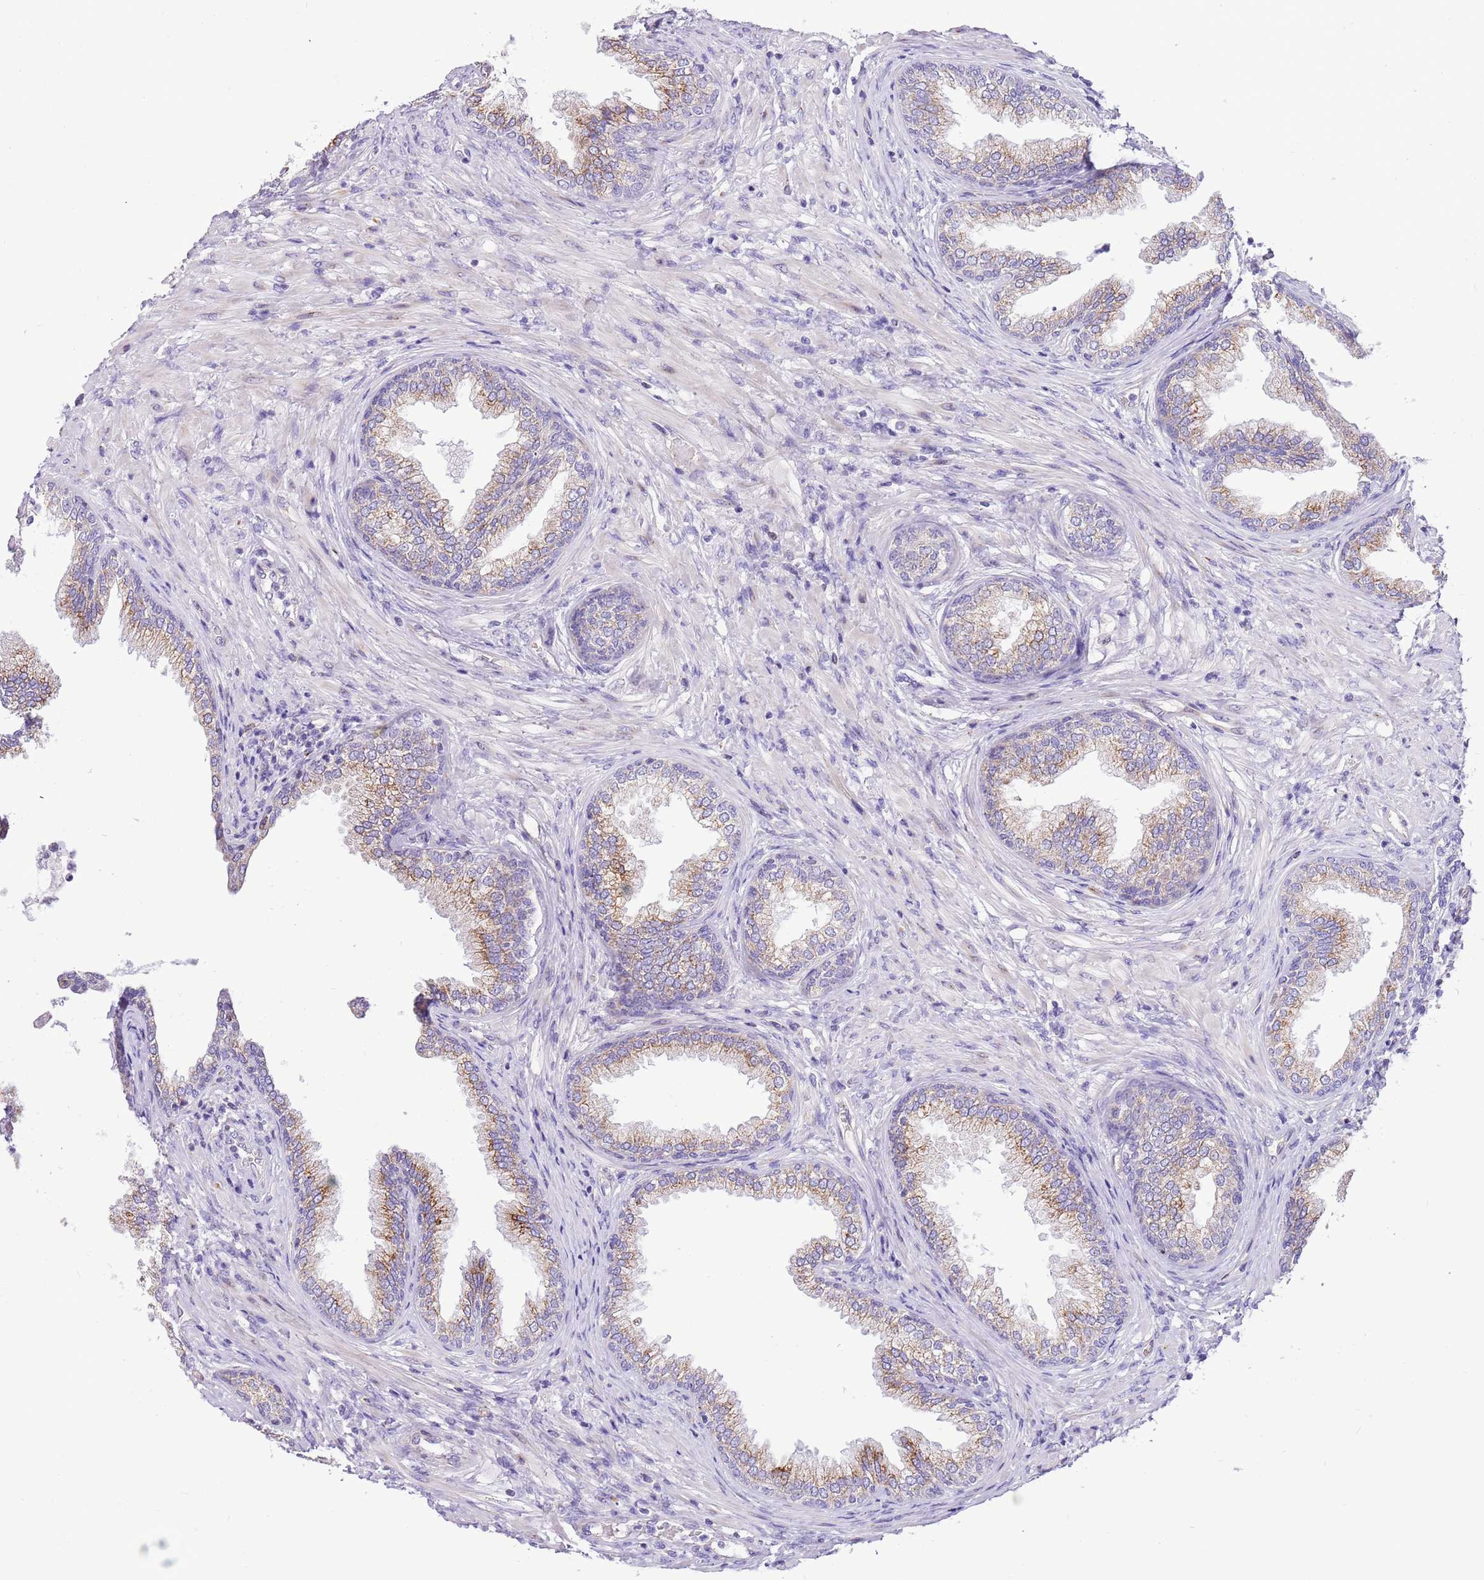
{"staining": {"intensity": "moderate", "quantity": "25%-75%", "location": "cytoplasmic/membranous"}, "tissue": "prostate", "cell_type": "Glandular cells", "image_type": "normal", "snomed": [{"axis": "morphology", "description": "Normal tissue, NOS"}, {"axis": "topography", "description": "Prostate"}], "caption": "Benign prostate was stained to show a protein in brown. There is medium levels of moderate cytoplasmic/membranous staining in about 25%-75% of glandular cells. The staining was performed using DAB (3,3'-diaminobenzidine) to visualize the protein expression in brown, while the nuclei were stained in blue with hematoxylin (Magnification: 20x).", "gene": "COX17", "patient": {"sex": "male", "age": 76}}